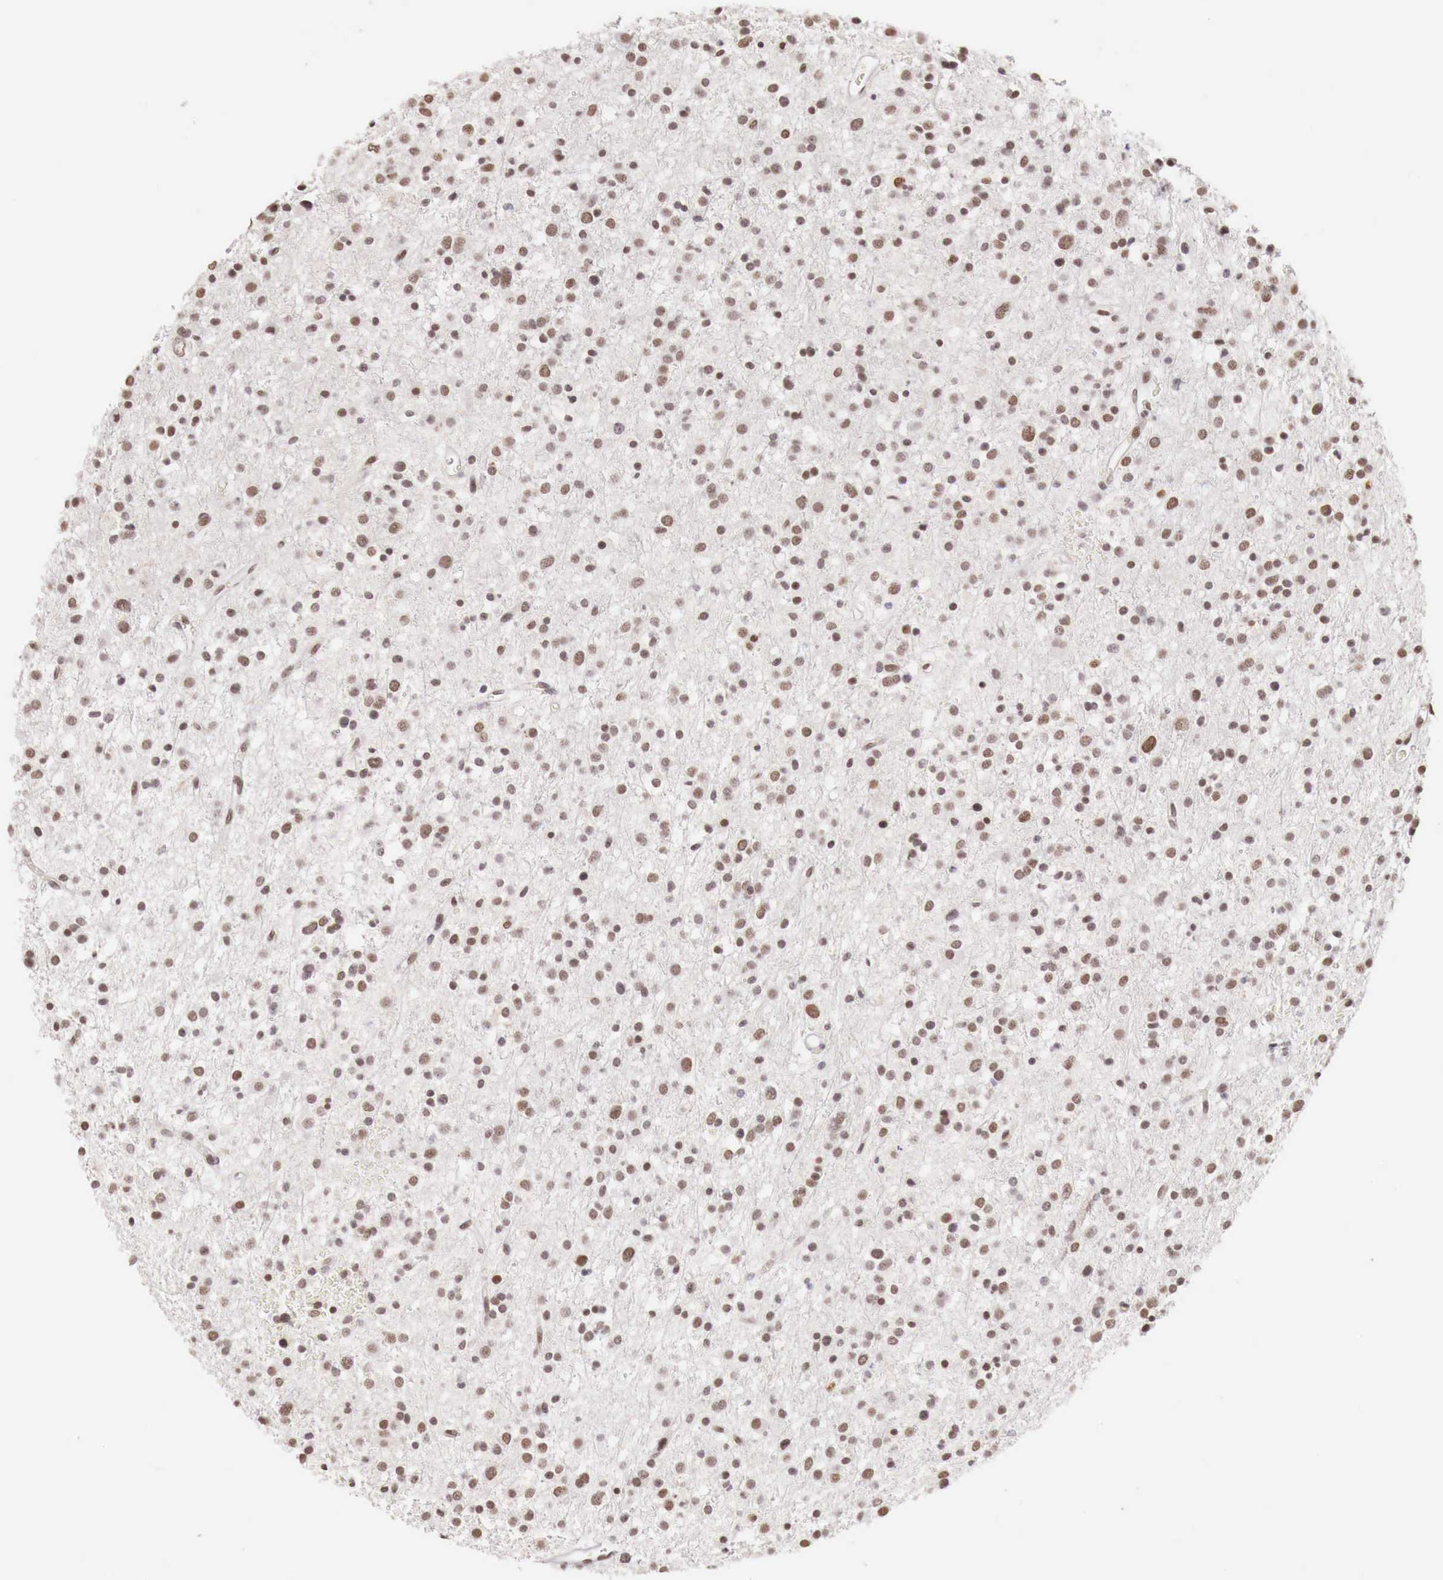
{"staining": {"intensity": "weak", "quantity": "25%-75%", "location": "nuclear"}, "tissue": "glioma", "cell_type": "Tumor cells", "image_type": "cancer", "snomed": [{"axis": "morphology", "description": "Glioma, malignant, Low grade"}, {"axis": "topography", "description": "Brain"}], "caption": "Glioma stained for a protein (brown) exhibits weak nuclear positive staining in approximately 25%-75% of tumor cells.", "gene": "PHF14", "patient": {"sex": "female", "age": 36}}